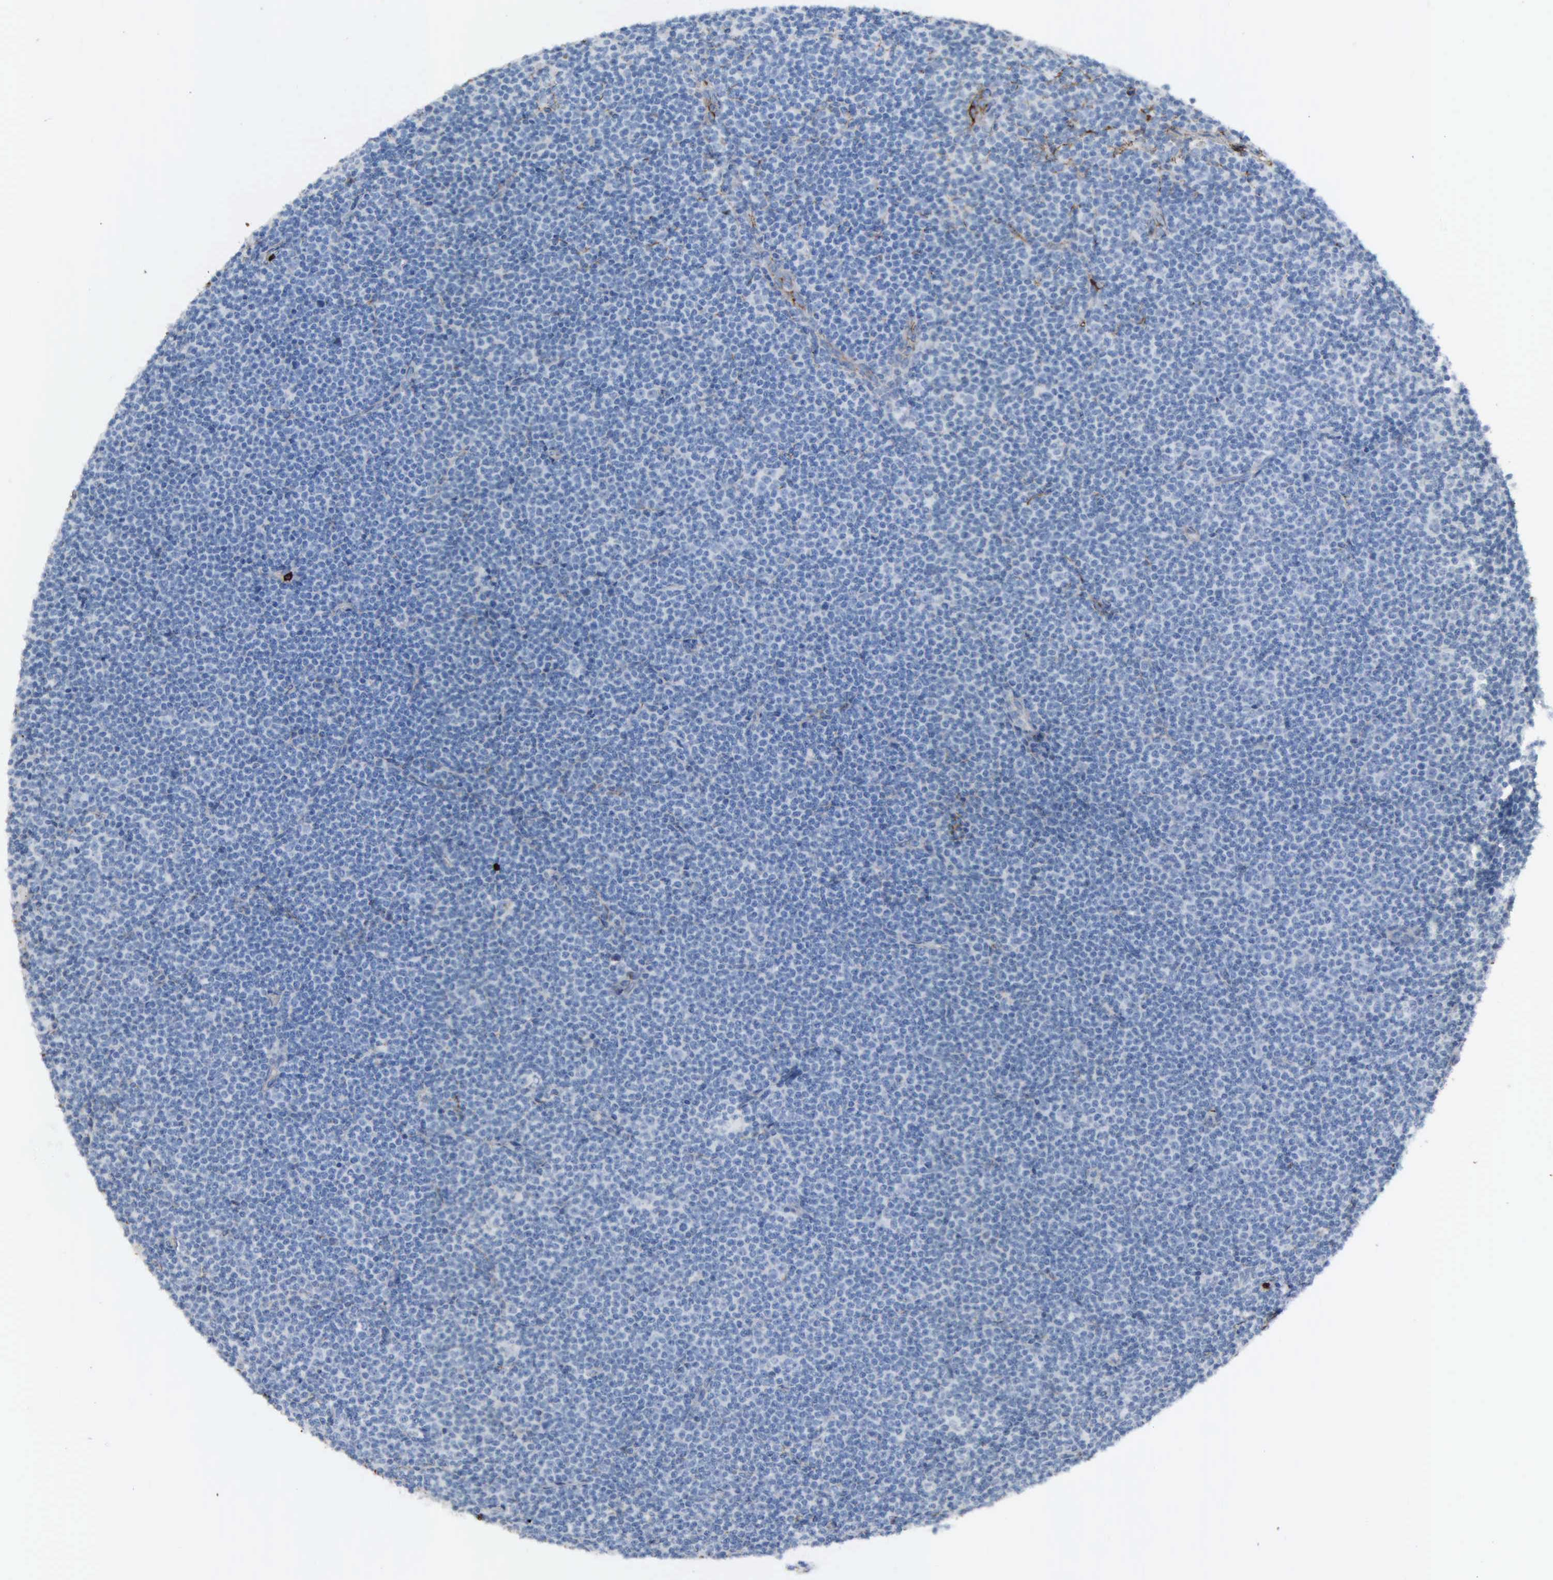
{"staining": {"intensity": "negative", "quantity": "none", "location": "none"}, "tissue": "lymphoma", "cell_type": "Tumor cells", "image_type": "cancer", "snomed": [{"axis": "morphology", "description": "Malignant lymphoma, non-Hodgkin's type, Low grade"}, {"axis": "topography", "description": "Lymph node"}], "caption": "The IHC histopathology image has no significant staining in tumor cells of low-grade malignant lymphoma, non-Hodgkin's type tissue.", "gene": "FN1", "patient": {"sex": "female", "age": 69}}